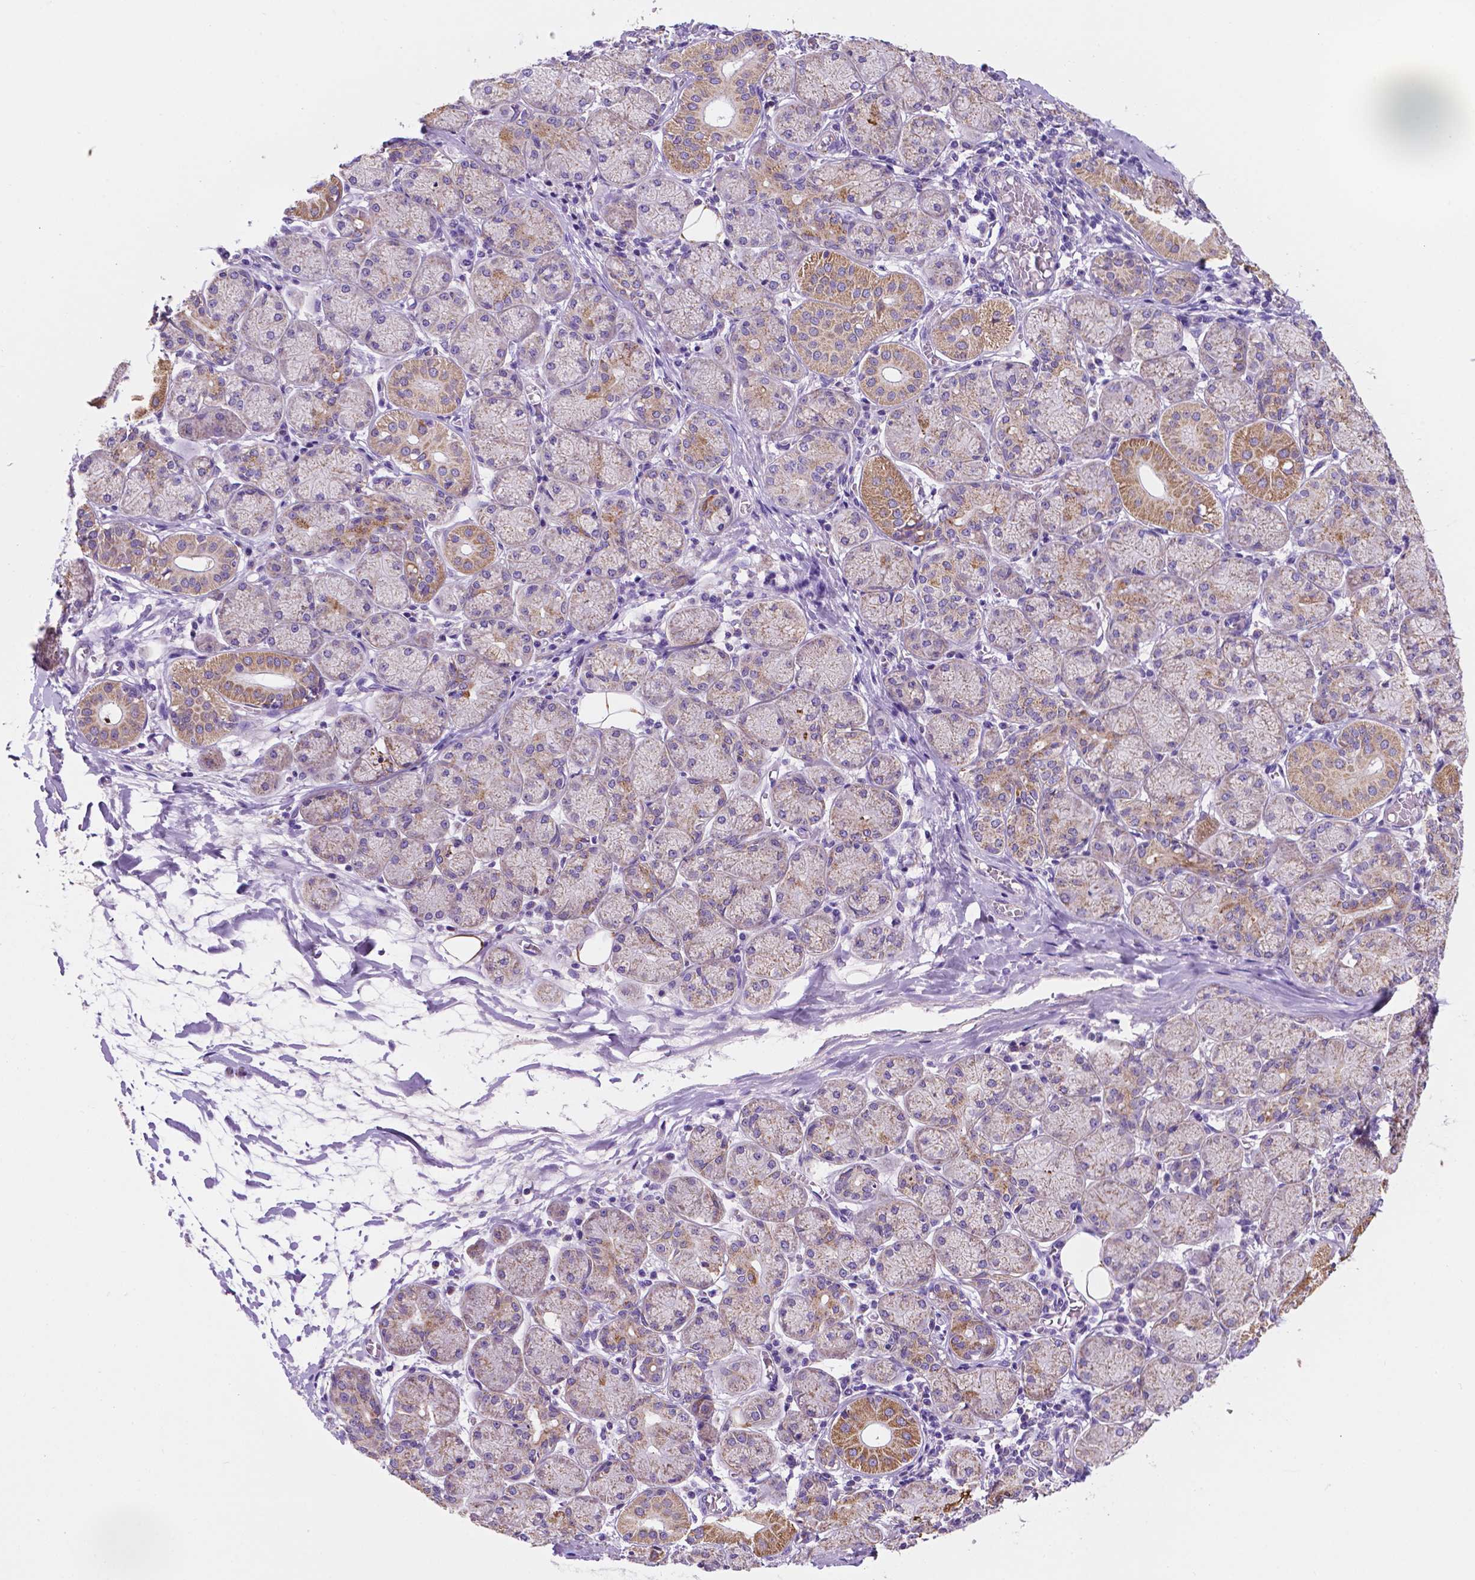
{"staining": {"intensity": "moderate", "quantity": "25%-75%", "location": "cytoplasmic/membranous"}, "tissue": "salivary gland", "cell_type": "Glandular cells", "image_type": "normal", "snomed": [{"axis": "morphology", "description": "Normal tissue, NOS"}, {"axis": "topography", "description": "Salivary gland"}, {"axis": "topography", "description": "Peripheral nerve tissue"}], "caption": "Glandular cells demonstrate moderate cytoplasmic/membranous positivity in about 25%-75% of cells in normal salivary gland.", "gene": "TRPV5", "patient": {"sex": "female", "age": 24}}